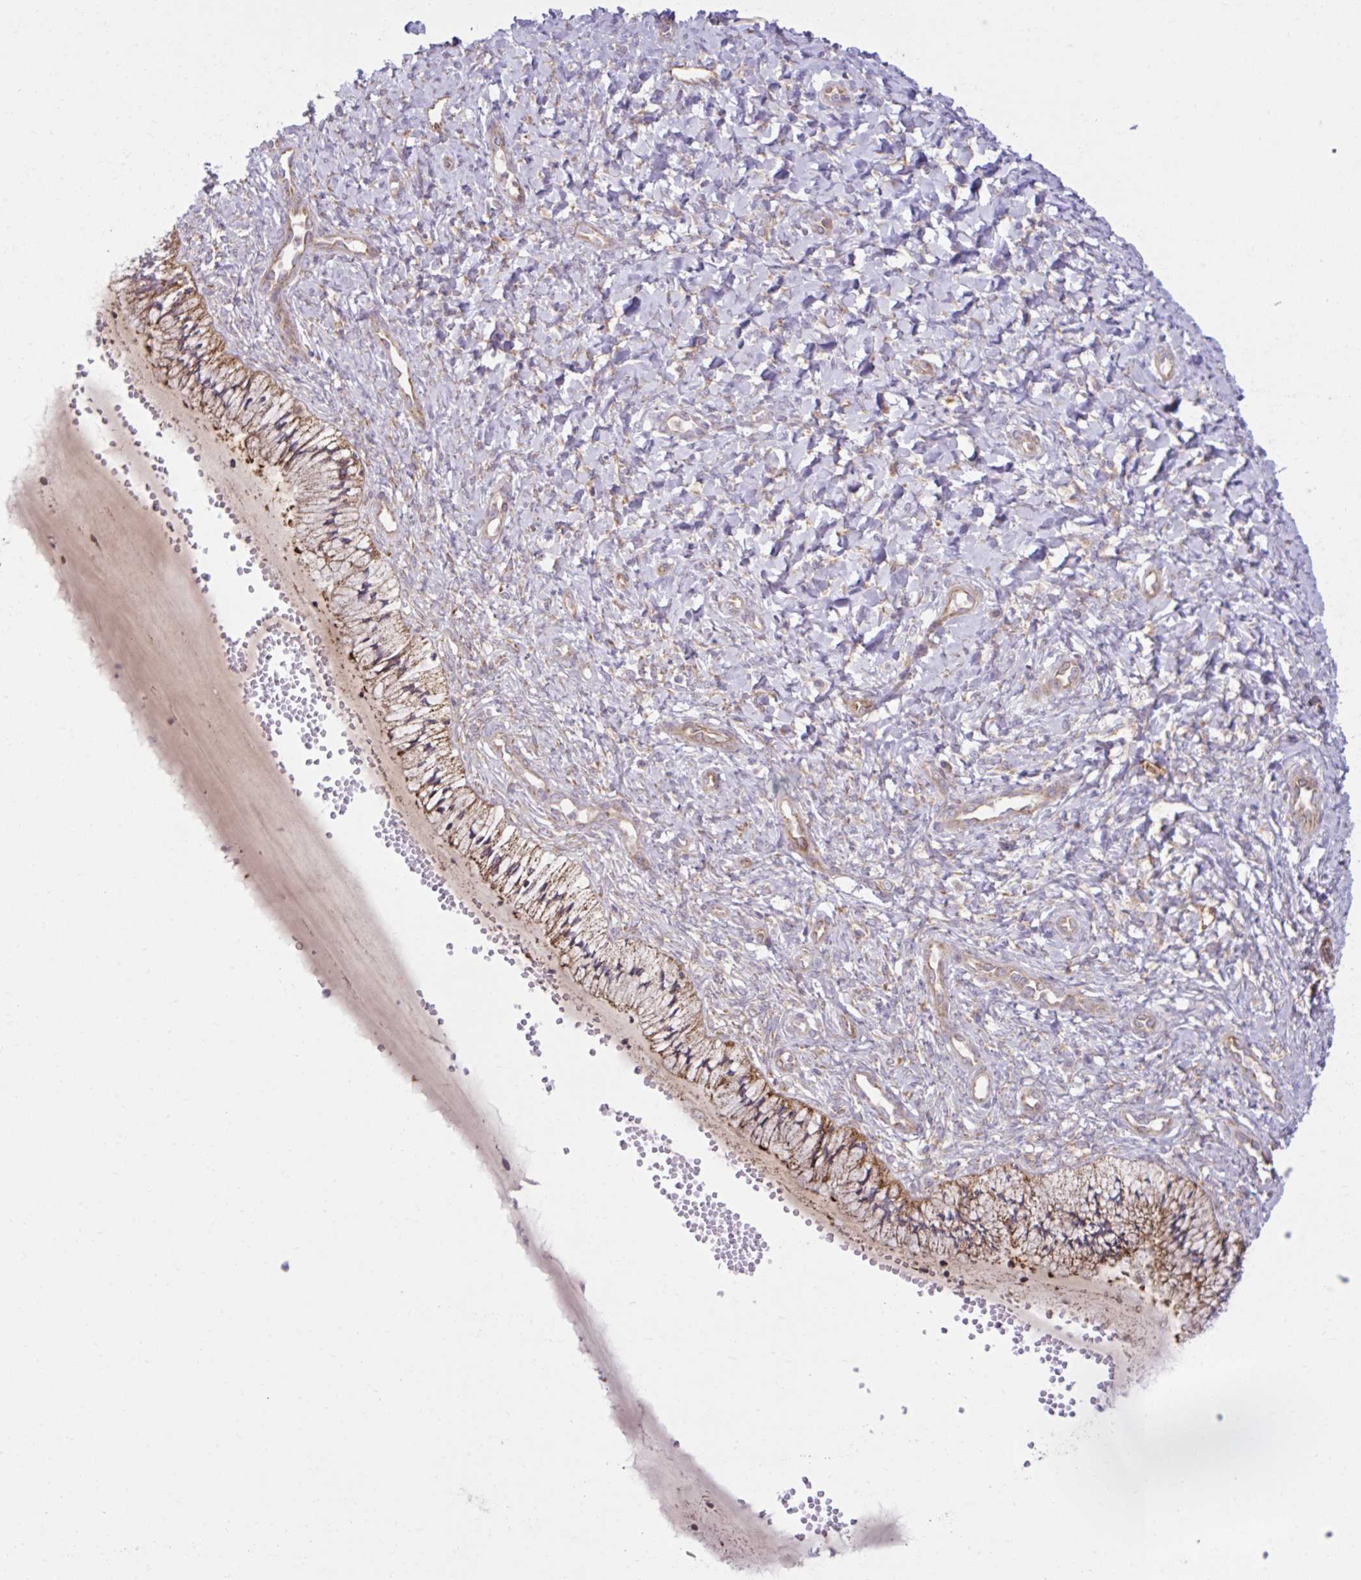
{"staining": {"intensity": "moderate", "quantity": ">75%", "location": "cytoplasmic/membranous"}, "tissue": "cervix", "cell_type": "Glandular cells", "image_type": "normal", "snomed": [{"axis": "morphology", "description": "Normal tissue, NOS"}, {"axis": "topography", "description": "Cervix"}], "caption": "Immunohistochemical staining of benign cervix shows >75% levels of moderate cytoplasmic/membranous protein staining in about >75% of glandular cells. Using DAB (brown) and hematoxylin (blue) stains, captured at high magnification using brightfield microscopy.", "gene": "LIMS1", "patient": {"sex": "female", "age": 37}}